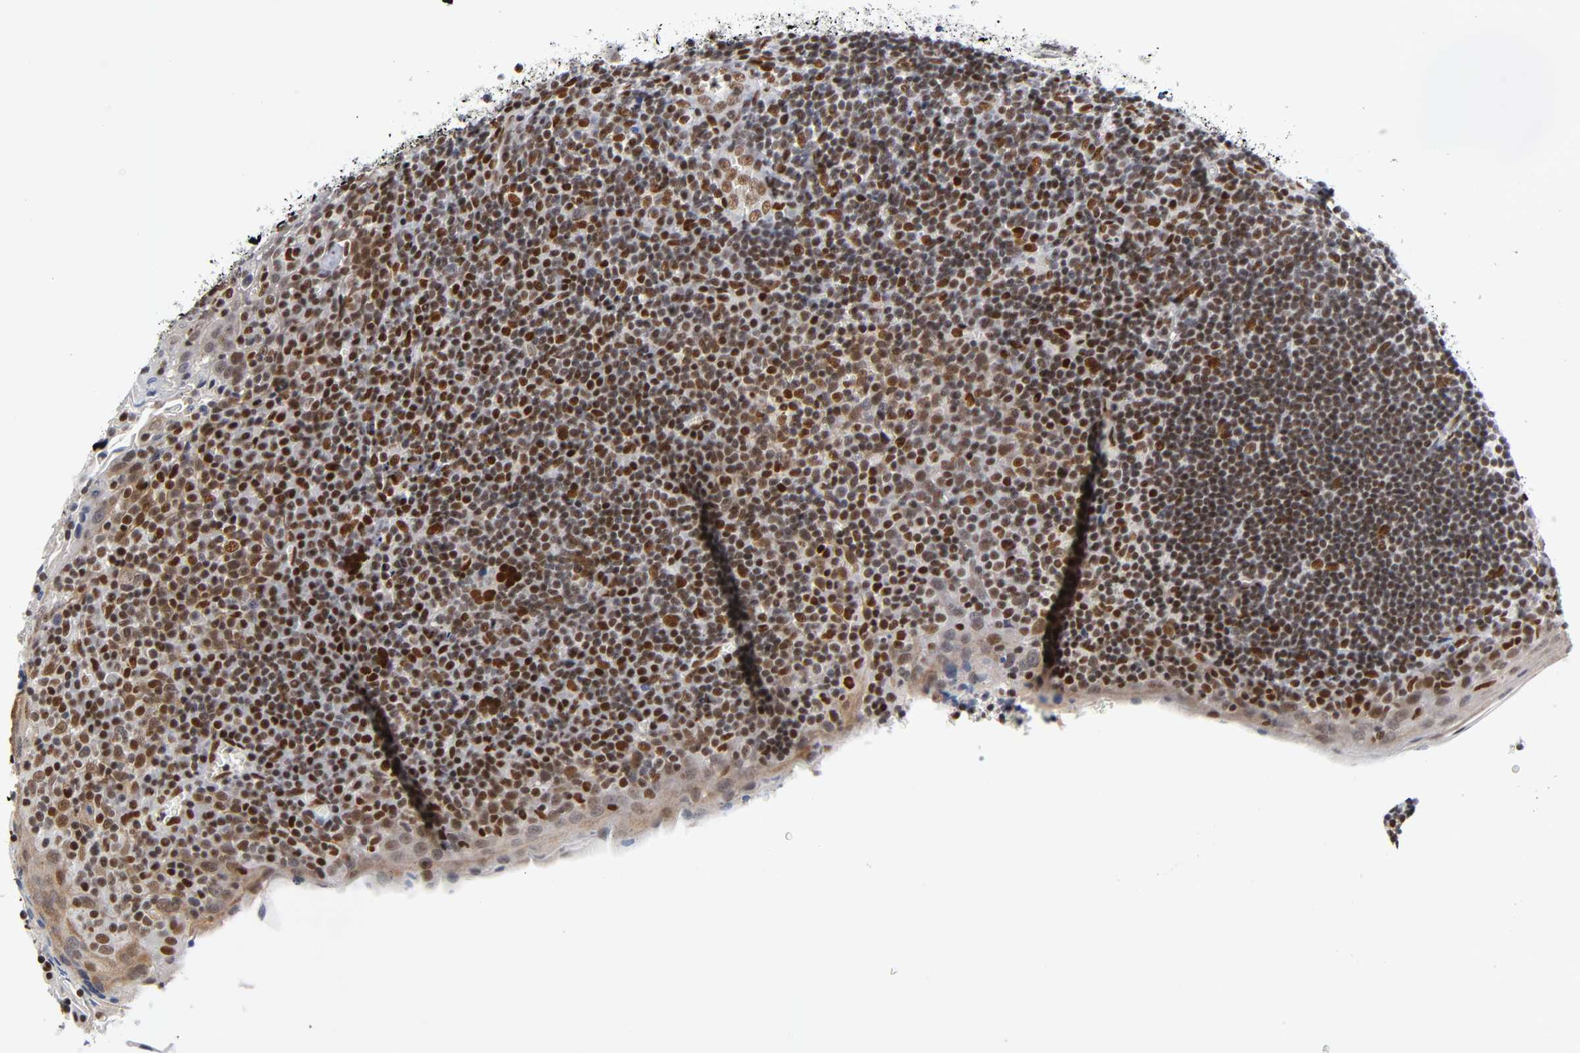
{"staining": {"intensity": "moderate", "quantity": ">75%", "location": "cytoplasmic/membranous,nuclear"}, "tissue": "oral mucosa", "cell_type": "Squamous epithelial cells", "image_type": "normal", "snomed": [{"axis": "morphology", "description": "Normal tissue, NOS"}, {"axis": "topography", "description": "Oral tissue"}], "caption": "This histopathology image reveals unremarkable oral mucosa stained with IHC to label a protein in brown. The cytoplasmic/membranous,nuclear of squamous epithelial cells show moderate positivity for the protein. Nuclei are counter-stained blue.", "gene": "NR3C1", "patient": {"sex": "male", "age": 20}}